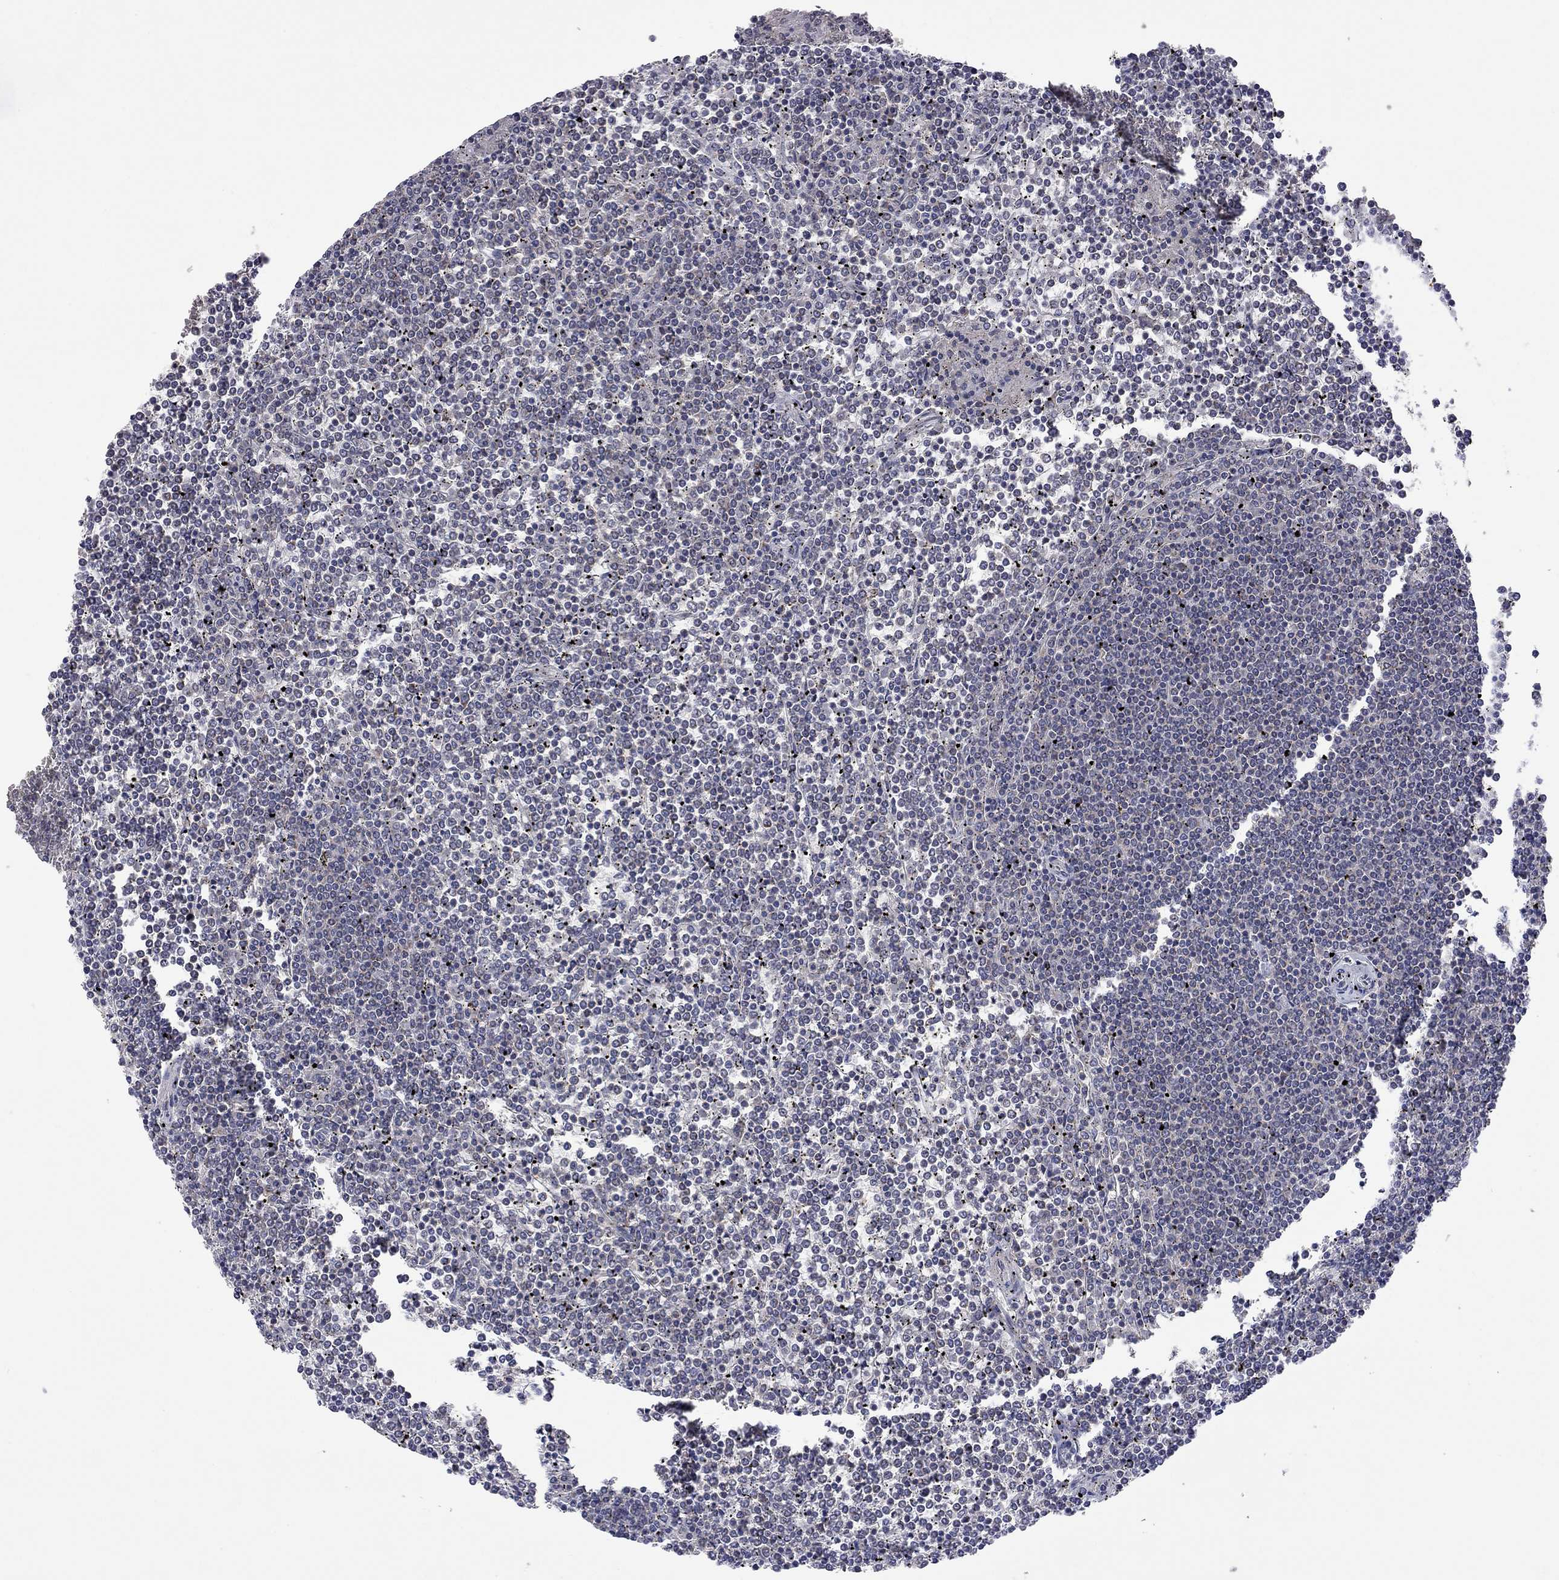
{"staining": {"intensity": "negative", "quantity": "none", "location": "none"}, "tissue": "lymphoma", "cell_type": "Tumor cells", "image_type": "cancer", "snomed": [{"axis": "morphology", "description": "Malignant lymphoma, non-Hodgkin's type, Low grade"}, {"axis": "topography", "description": "Spleen"}], "caption": "An immunohistochemistry (IHC) photomicrograph of malignant lymphoma, non-Hodgkin's type (low-grade) is shown. There is no staining in tumor cells of malignant lymphoma, non-Hodgkin's type (low-grade).", "gene": "FABP12", "patient": {"sex": "female", "age": 19}}